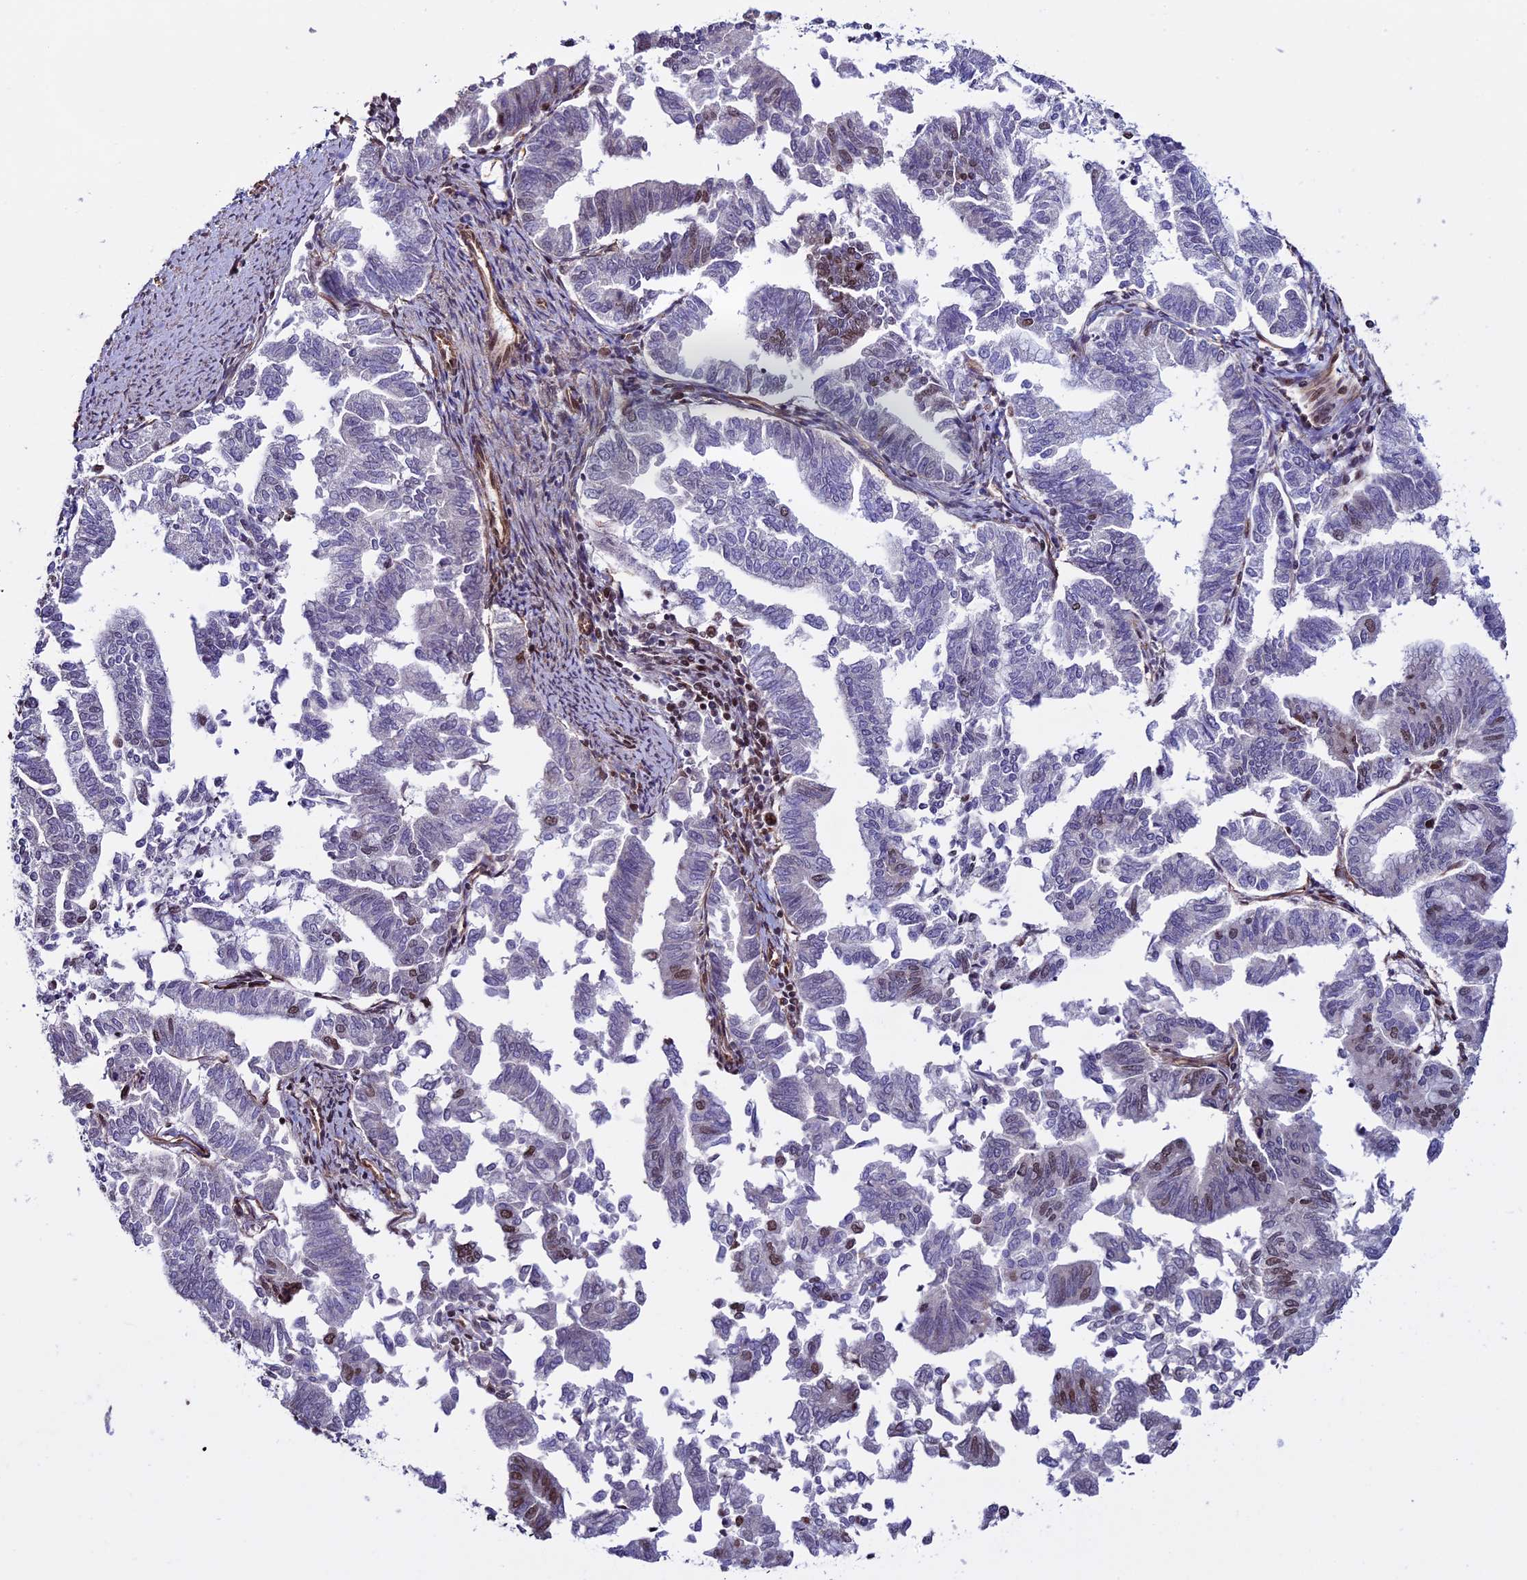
{"staining": {"intensity": "negative", "quantity": "none", "location": "none"}, "tissue": "endometrial cancer", "cell_type": "Tumor cells", "image_type": "cancer", "snomed": [{"axis": "morphology", "description": "Adenocarcinoma, NOS"}, {"axis": "topography", "description": "Endometrium"}], "caption": "Histopathology image shows no protein expression in tumor cells of endometrial cancer (adenocarcinoma) tissue.", "gene": "MPHOSPH8", "patient": {"sex": "female", "age": 79}}